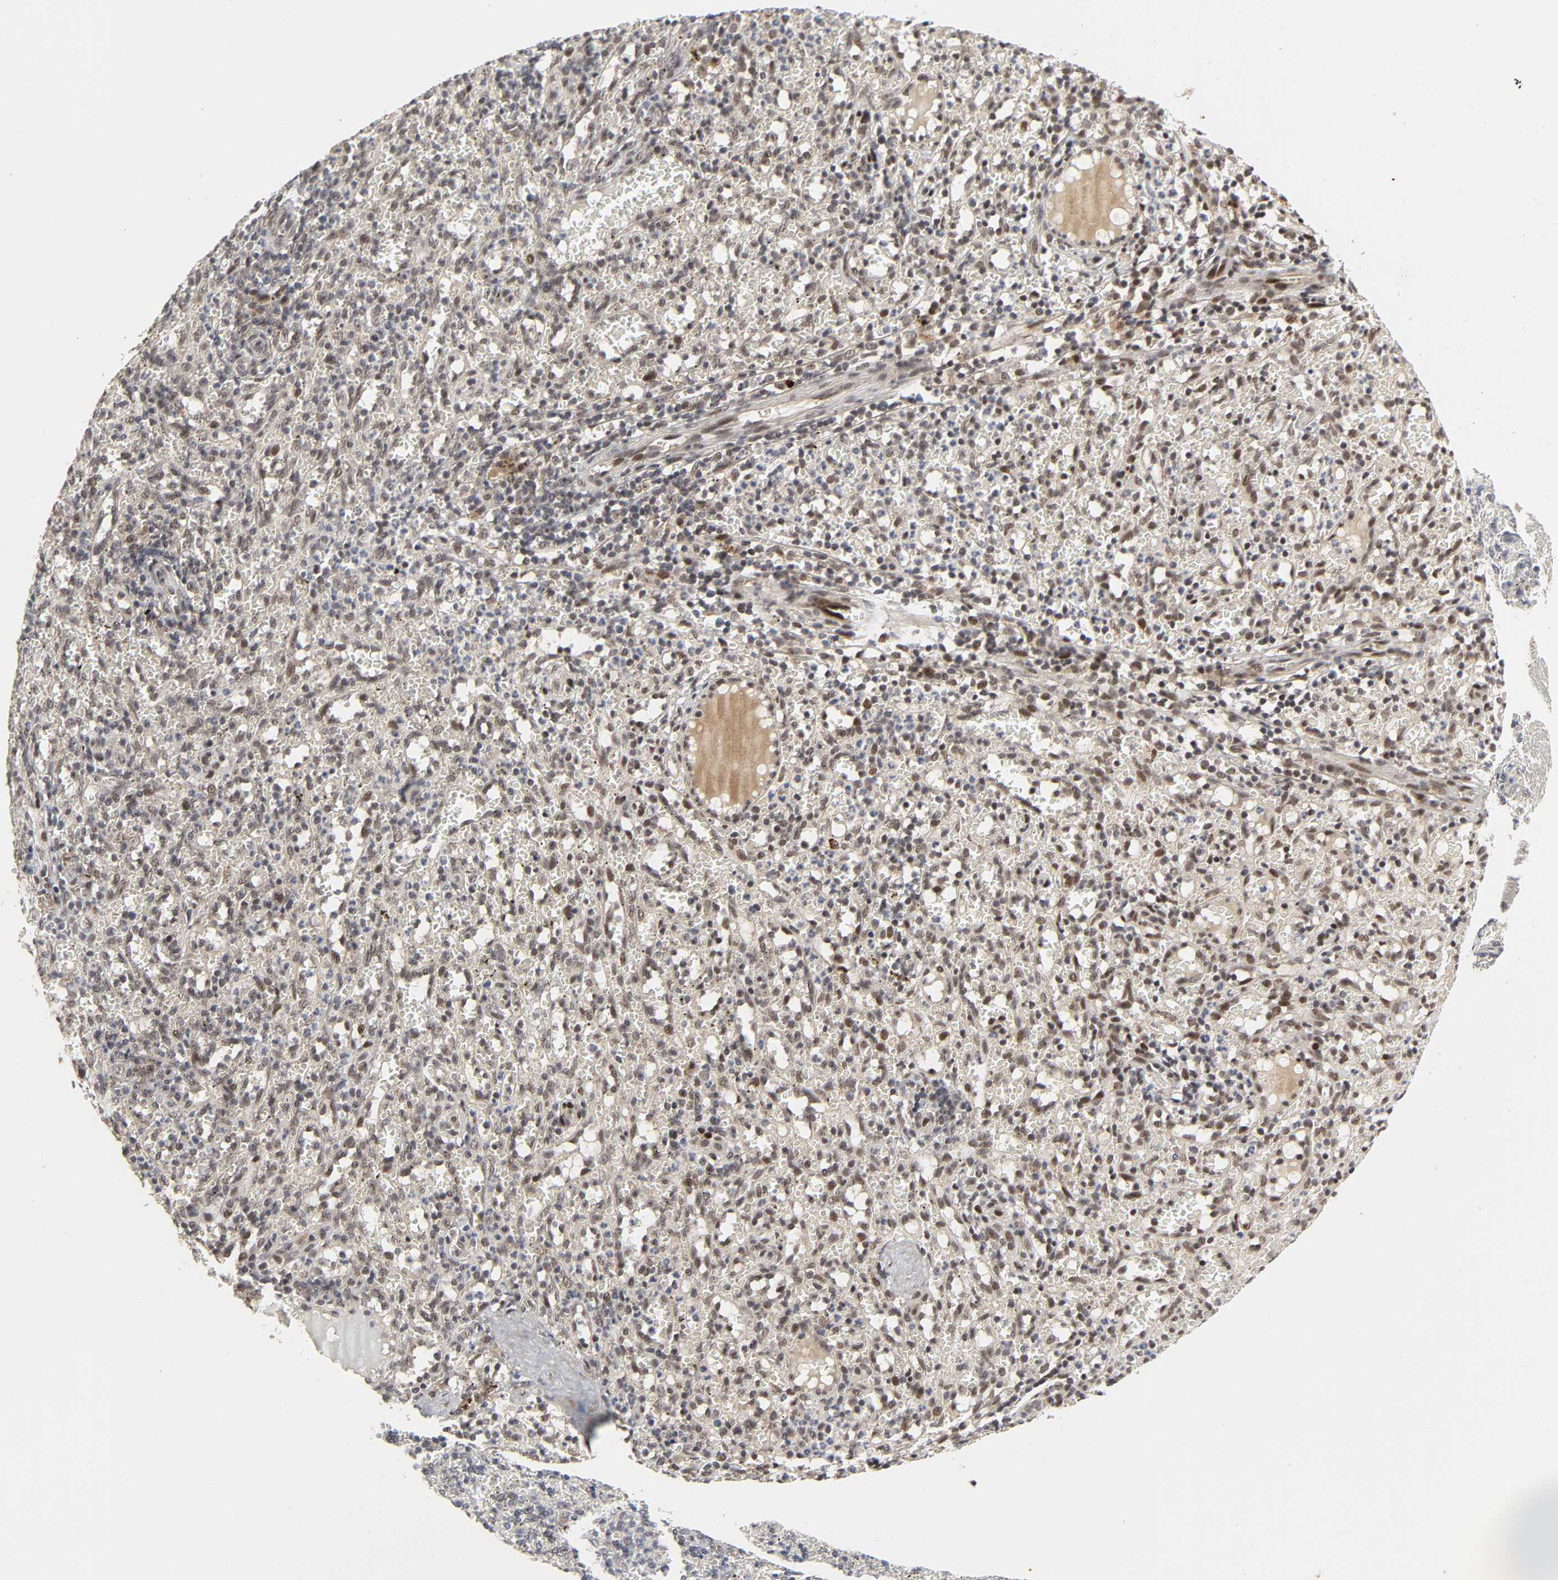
{"staining": {"intensity": "moderate", "quantity": ">75%", "location": "nuclear"}, "tissue": "spleen", "cell_type": "Cells in red pulp", "image_type": "normal", "snomed": [{"axis": "morphology", "description": "Normal tissue, NOS"}, {"axis": "topography", "description": "Spleen"}], "caption": "Cells in red pulp show medium levels of moderate nuclear positivity in about >75% of cells in normal human spleen. The protein is stained brown, and the nuclei are stained in blue (DAB IHC with brightfield microscopy, high magnification).", "gene": "ZKSCAN8", "patient": {"sex": "female", "age": 10}}